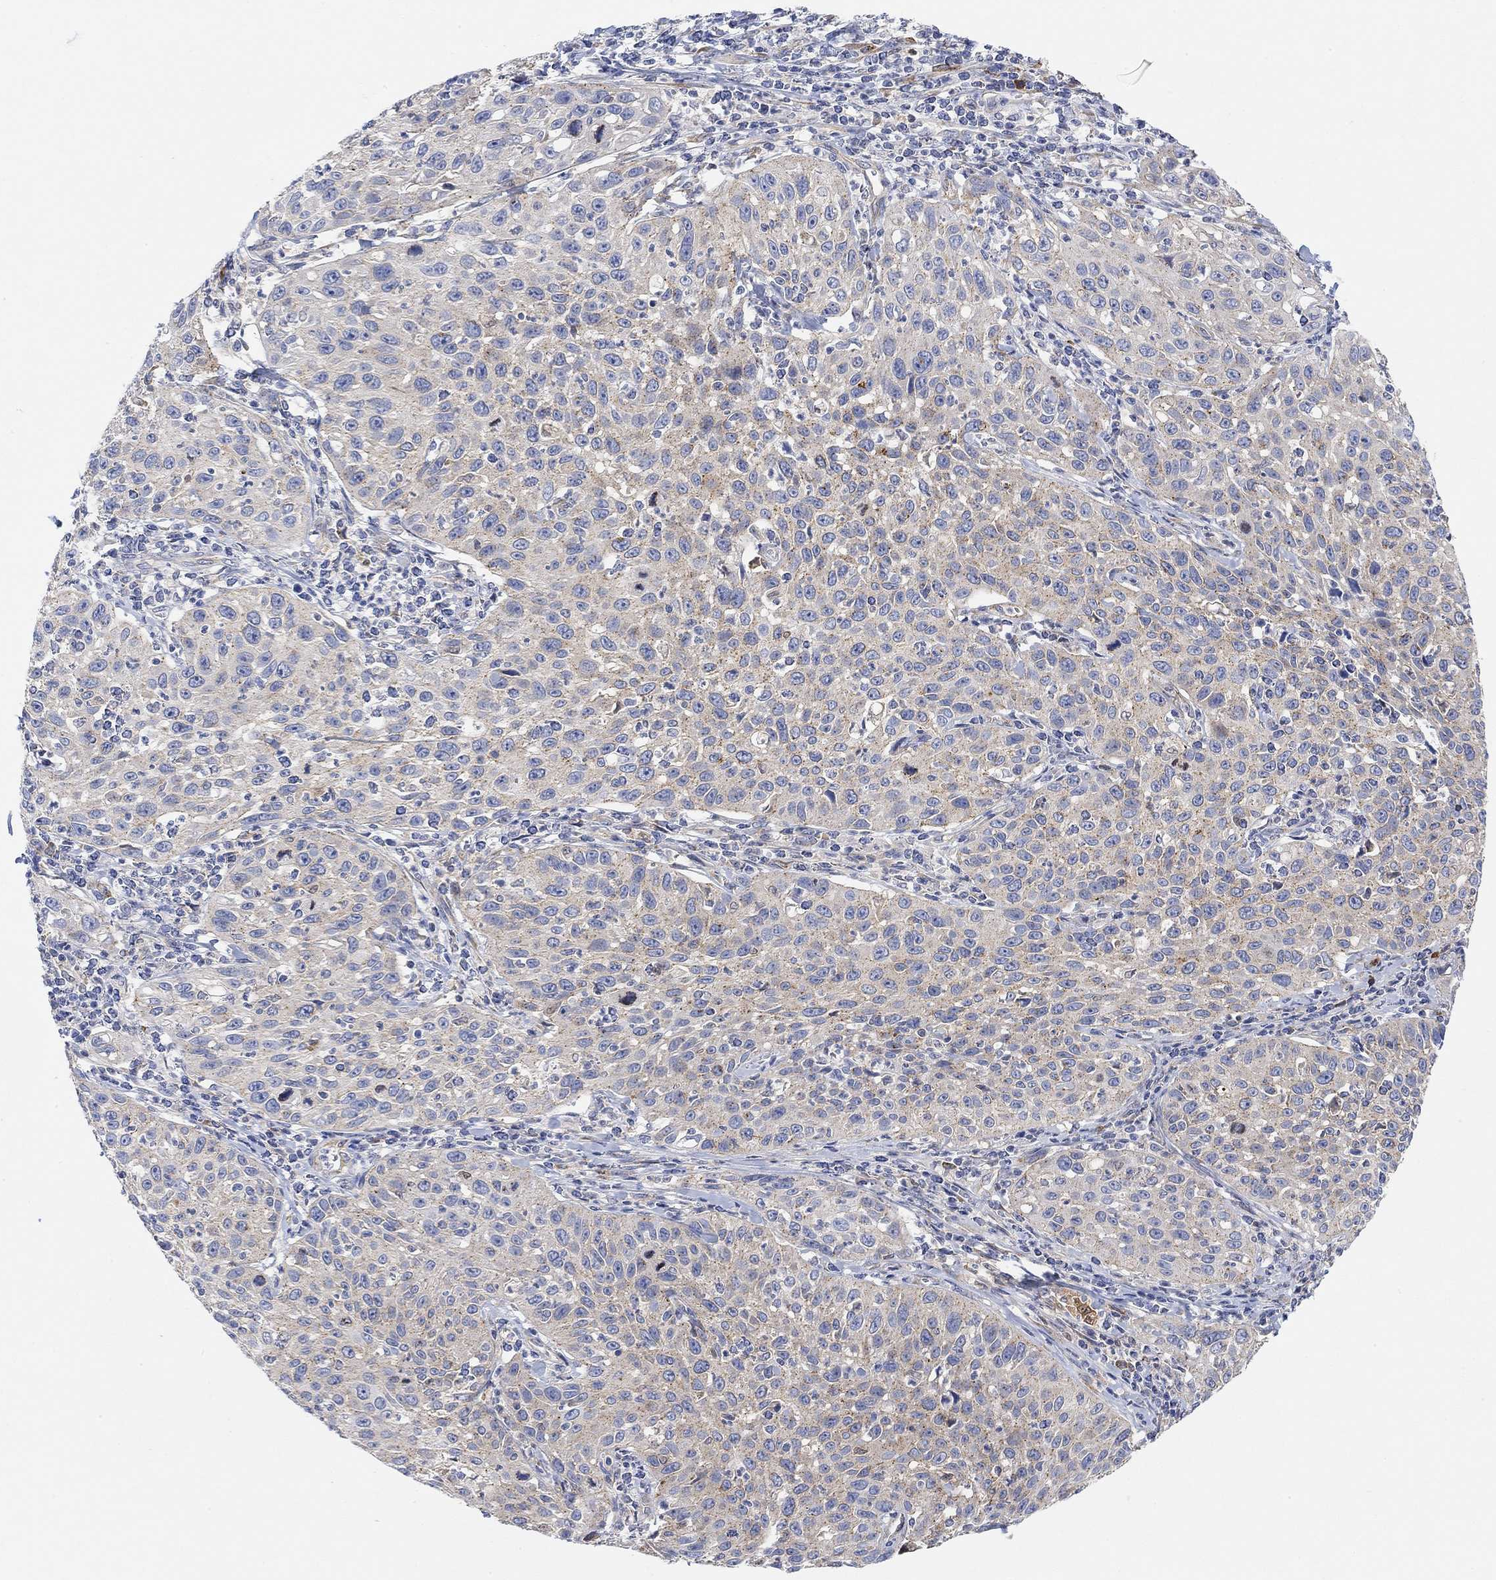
{"staining": {"intensity": "weak", "quantity": "<25%", "location": "cytoplasmic/membranous"}, "tissue": "cervical cancer", "cell_type": "Tumor cells", "image_type": "cancer", "snomed": [{"axis": "morphology", "description": "Squamous cell carcinoma, NOS"}, {"axis": "topography", "description": "Cervix"}], "caption": "This is an immunohistochemistry (IHC) histopathology image of squamous cell carcinoma (cervical). There is no expression in tumor cells.", "gene": "RGS1", "patient": {"sex": "female", "age": 26}}